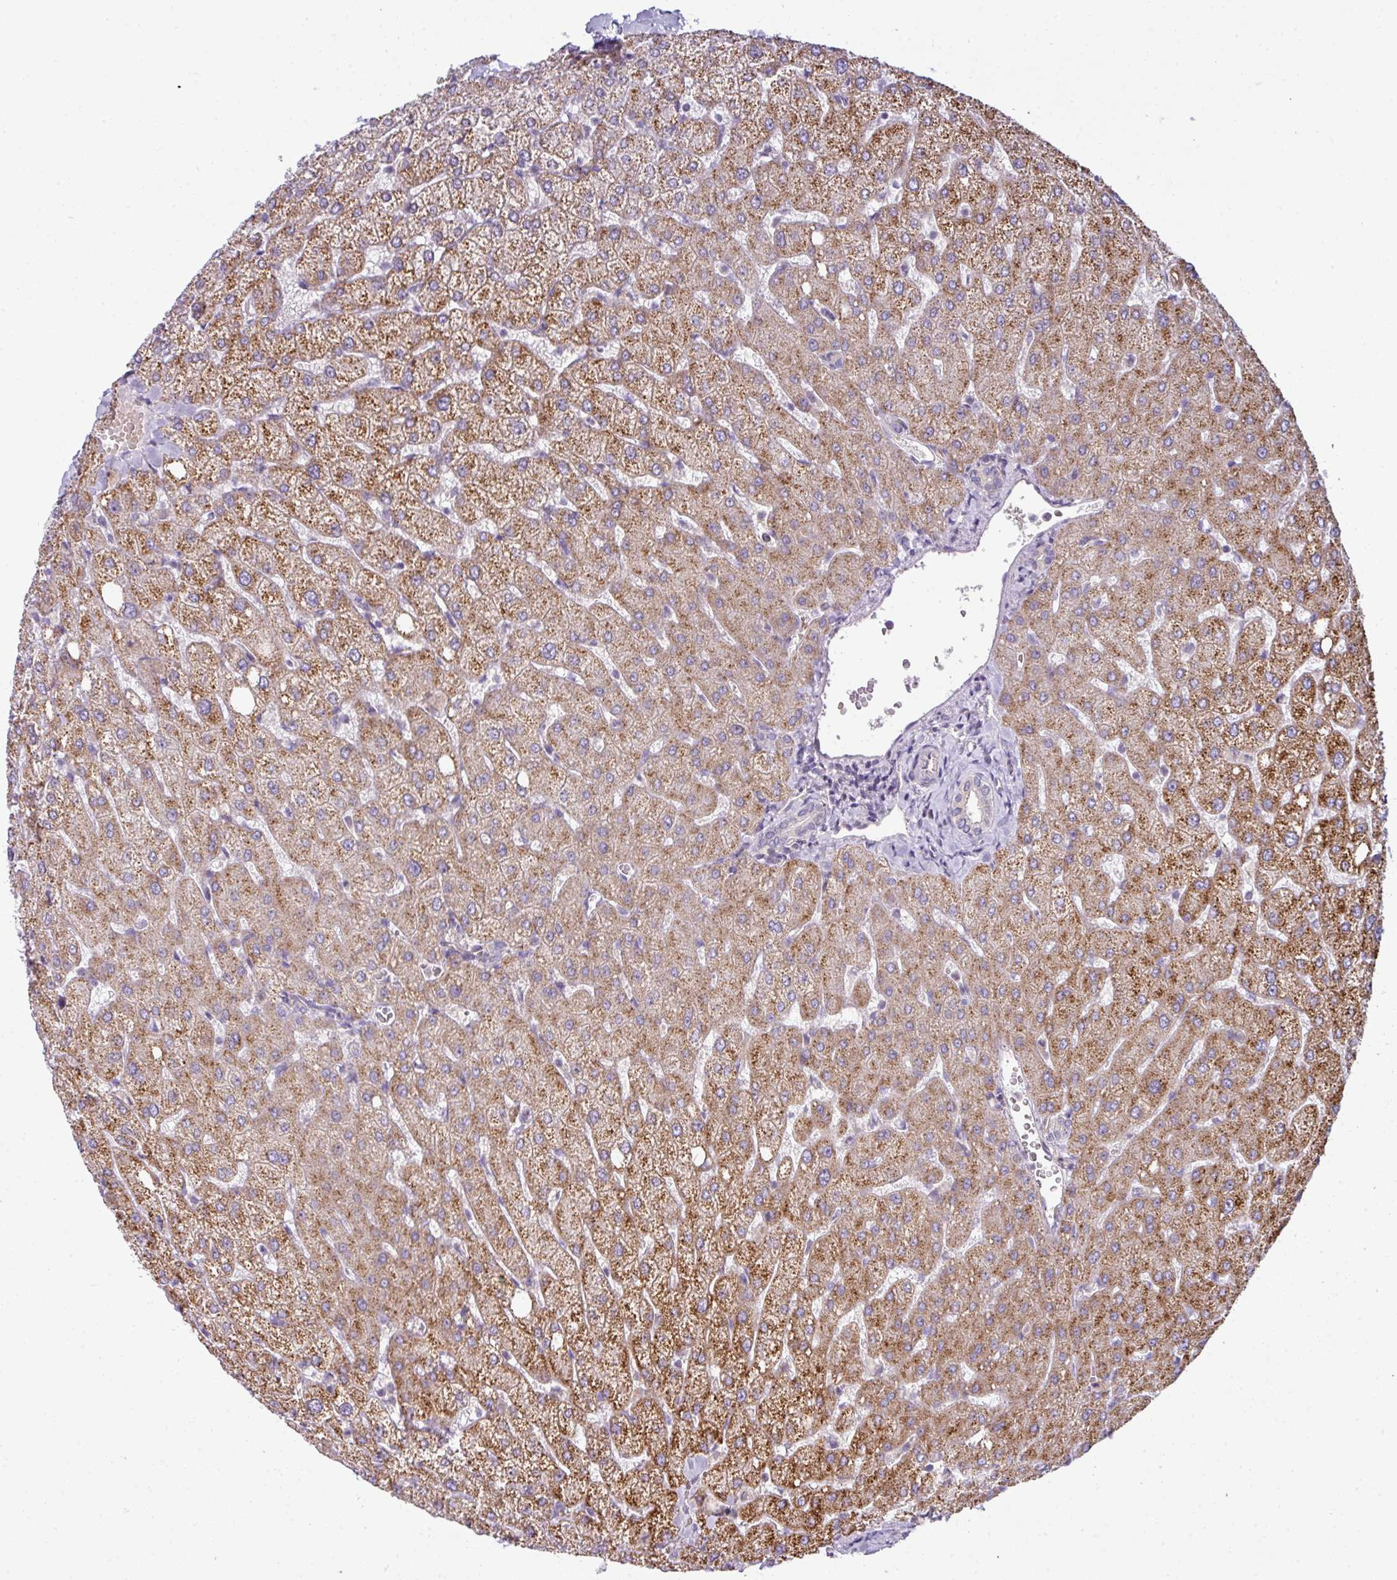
{"staining": {"intensity": "negative", "quantity": "none", "location": "none"}, "tissue": "liver", "cell_type": "Cholangiocytes", "image_type": "normal", "snomed": [{"axis": "morphology", "description": "Normal tissue, NOS"}, {"axis": "topography", "description": "Liver"}], "caption": "Photomicrograph shows no protein expression in cholangiocytes of unremarkable liver.", "gene": "STAT5A", "patient": {"sex": "female", "age": 54}}